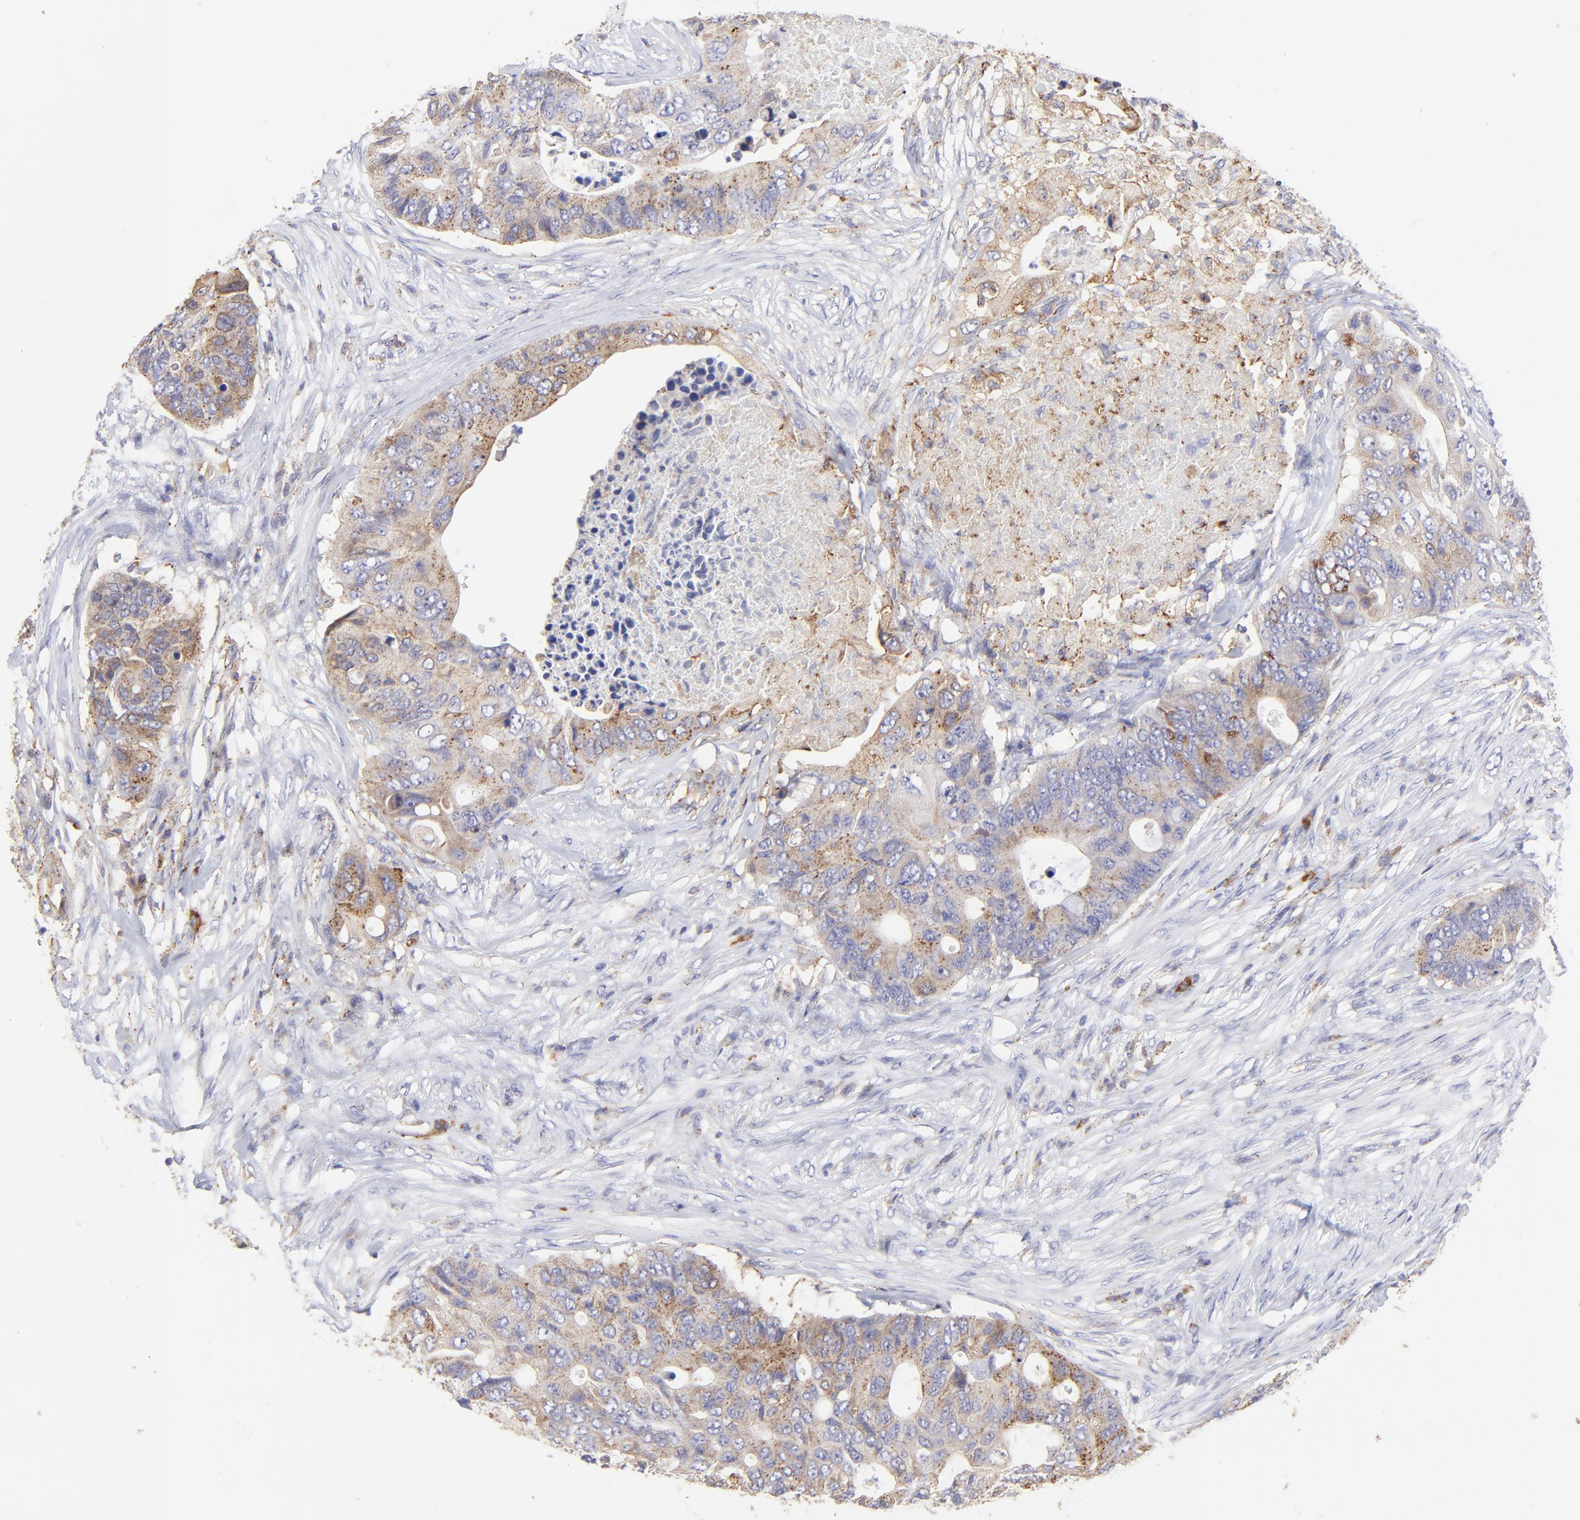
{"staining": {"intensity": "moderate", "quantity": ">75%", "location": "cytoplasmic/membranous"}, "tissue": "colorectal cancer", "cell_type": "Tumor cells", "image_type": "cancer", "snomed": [{"axis": "morphology", "description": "Adenocarcinoma, NOS"}, {"axis": "topography", "description": "Colon"}], "caption": "Human colorectal adenocarcinoma stained with a brown dye exhibits moderate cytoplasmic/membranous positive expression in approximately >75% of tumor cells.", "gene": "LHFPL1", "patient": {"sex": "male", "age": 71}}